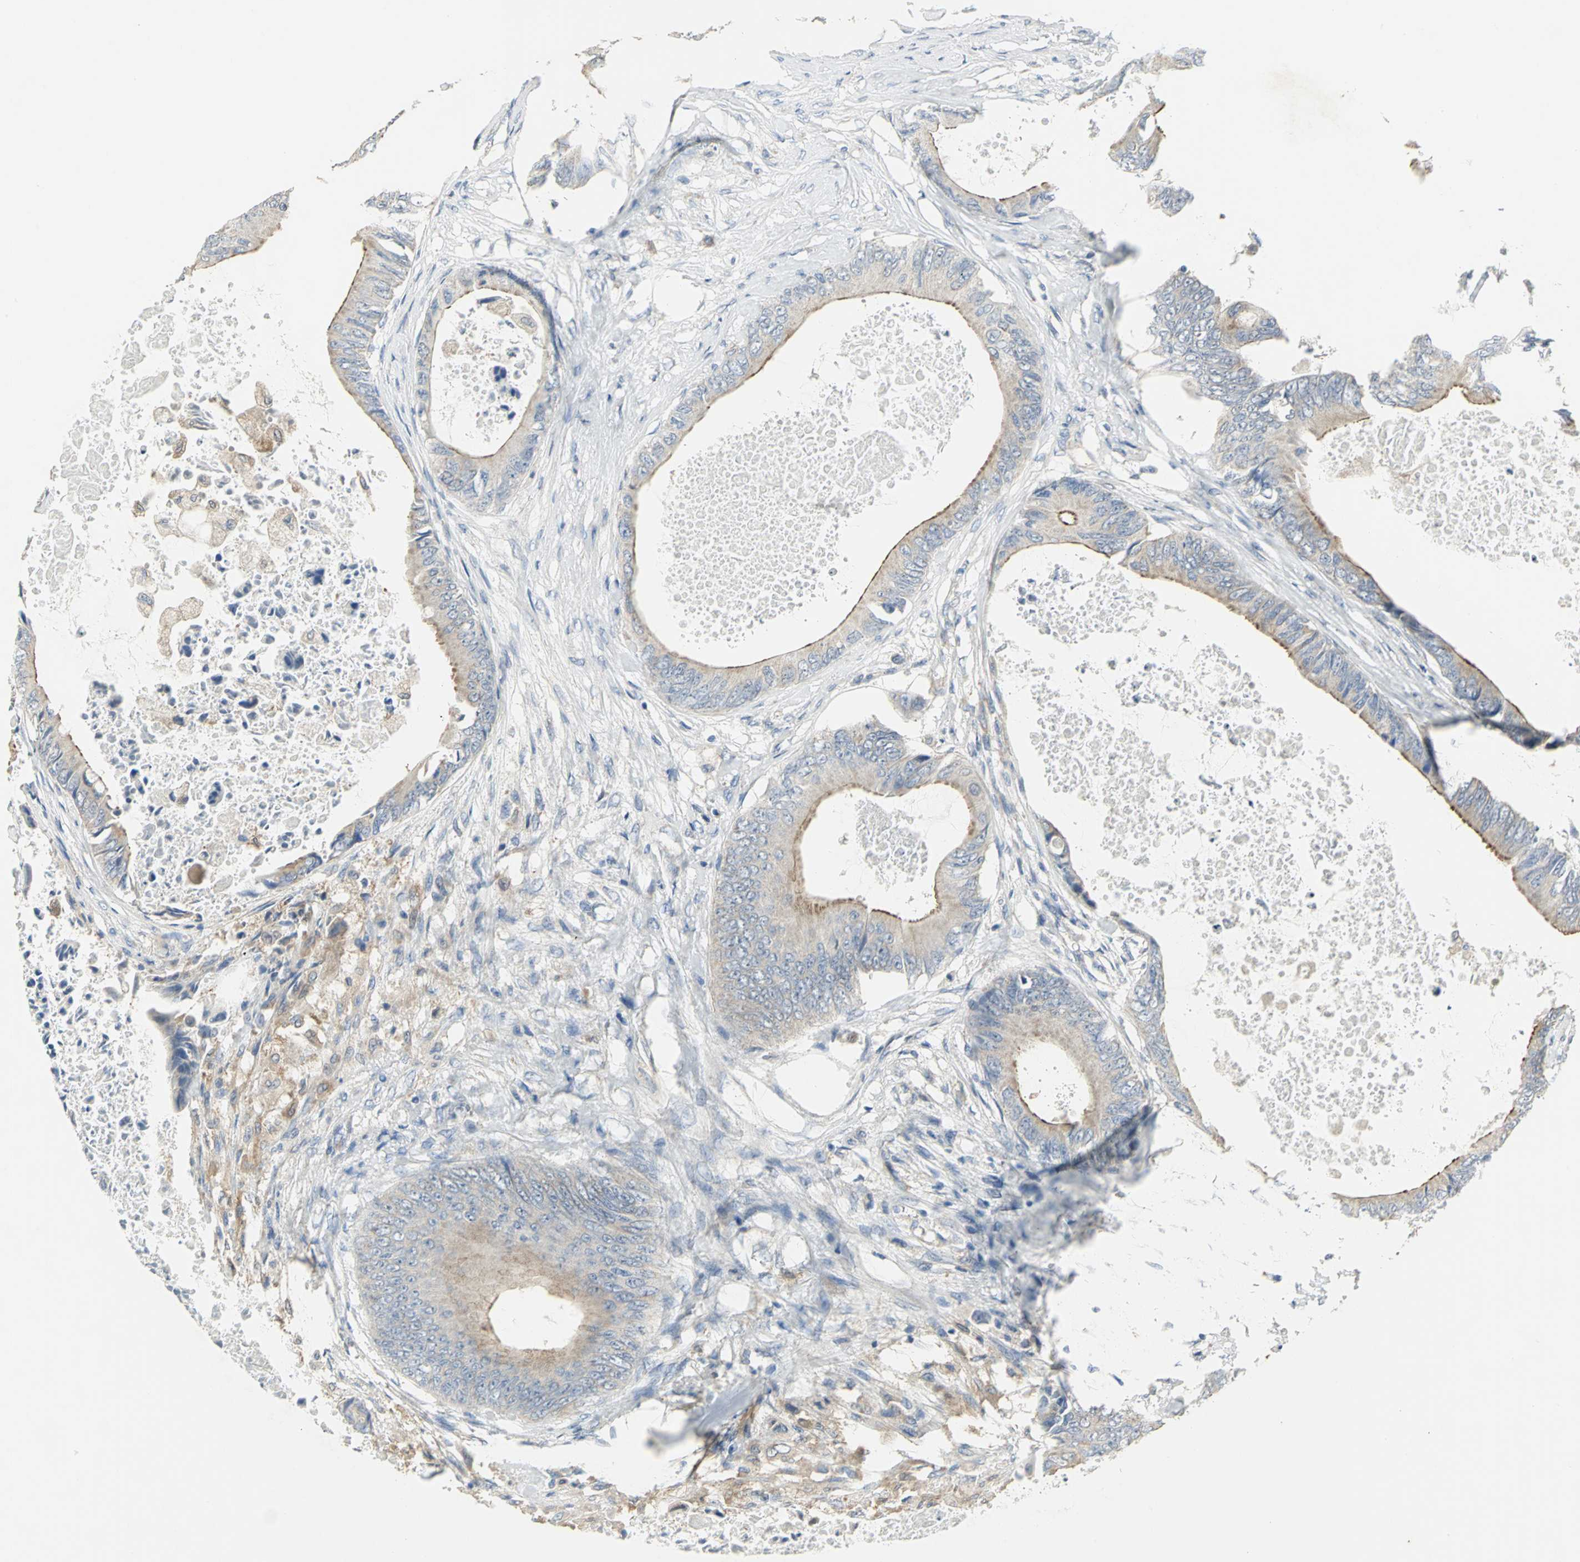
{"staining": {"intensity": "weak", "quantity": ">75%", "location": "cytoplasmic/membranous"}, "tissue": "colorectal cancer", "cell_type": "Tumor cells", "image_type": "cancer", "snomed": [{"axis": "morphology", "description": "Normal tissue, NOS"}, {"axis": "morphology", "description": "Adenocarcinoma, NOS"}, {"axis": "topography", "description": "Rectum"}, {"axis": "topography", "description": "Peripheral nerve tissue"}], "caption": "Tumor cells exhibit weak cytoplasmic/membranous staining in about >75% of cells in colorectal cancer (adenocarcinoma).", "gene": "HTR1F", "patient": {"sex": "female", "age": 77}}